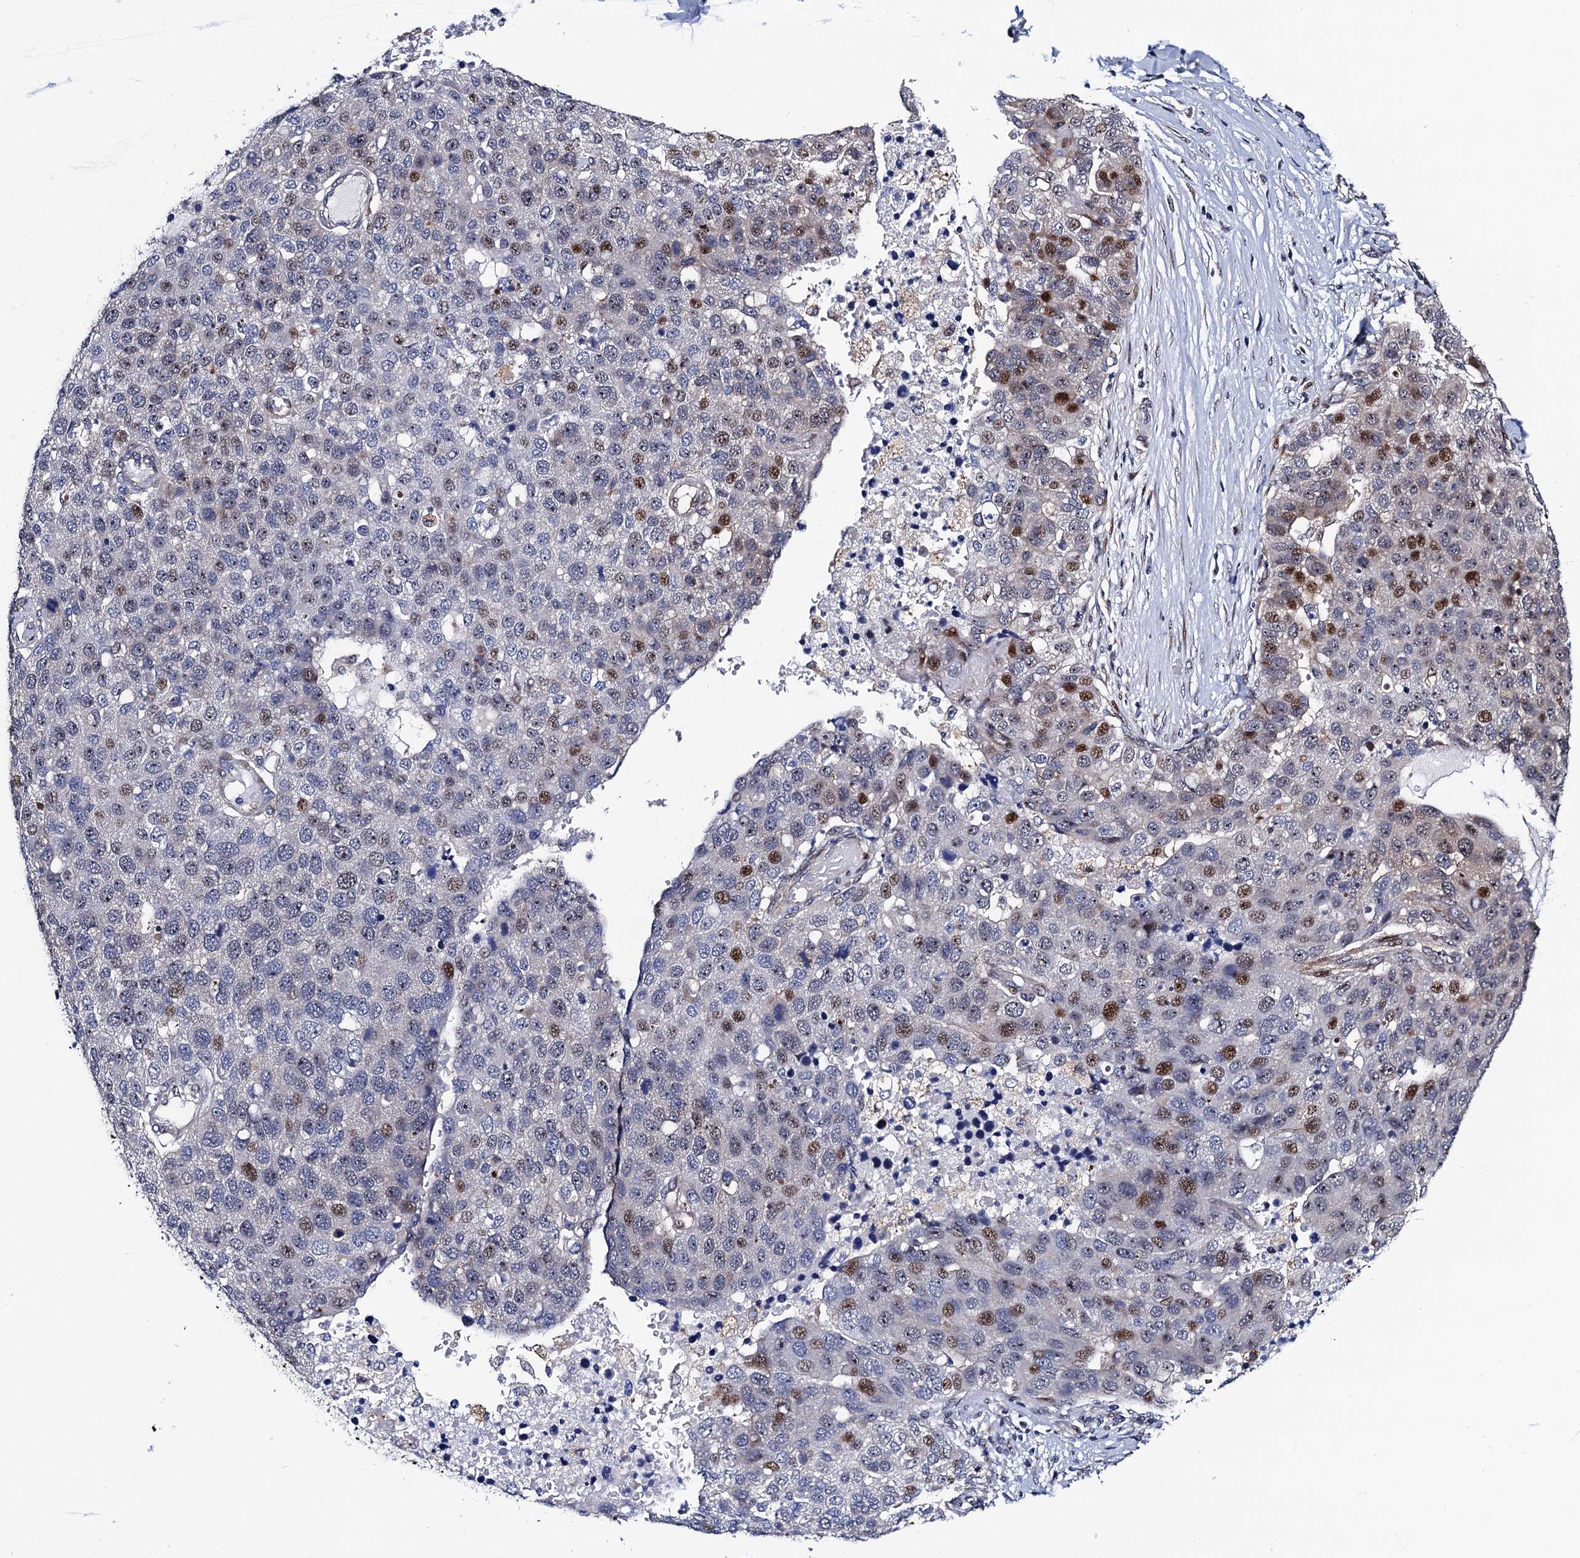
{"staining": {"intensity": "moderate", "quantity": "<25%", "location": "nuclear"}, "tissue": "pancreatic cancer", "cell_type": "Tumor cells", "image_type": "cancer", "snomed": [{"axis": "morphology", "description": "Adenocarcinoma, NOS"}, {"axis": "topography", "description": "Pancreas"}], "caption": "Pancreatic adenocarcinoma was stained to show a protein in brown. There is low levels of moderate nuclear expression in about <25% of tumor cells. (DAB IHC with brightfield microscopy, high magnification).", "gene": "TRMT112", "patient": {"sex": "female", "age": 61}}